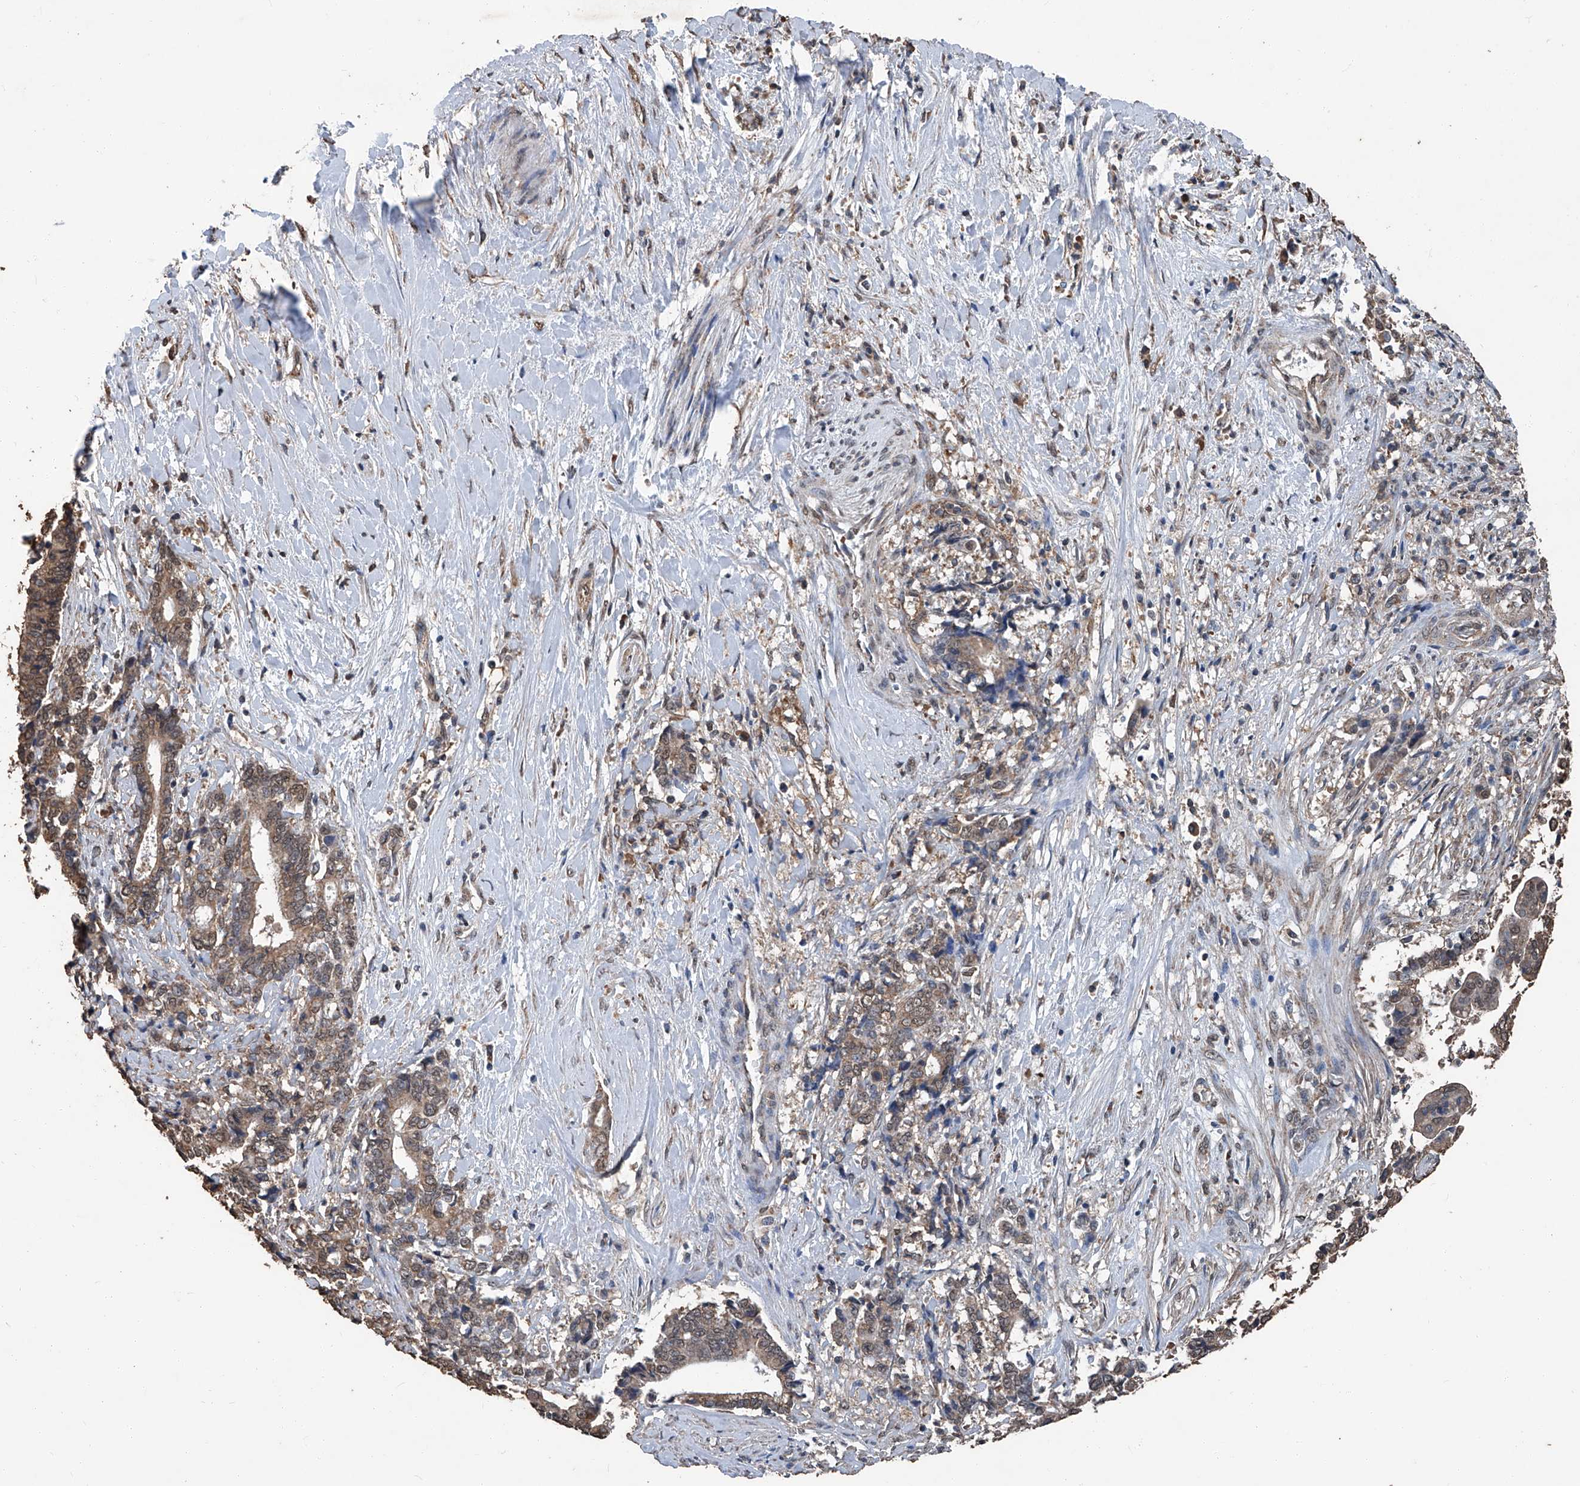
{"staining": {"intensity": "moderate", "quantity": ">75%", "location": "cytoplasmic/membranous"}, "tissue": "liver cancer", "cell_type": "Tumor cells", "image_type": "cancer", "snomed": [{"axis": "morphology", "description": "Cholangiocarcinoma"}, {"axis": "topography", "description": "Liver"}], "caption": "A medium amount of moderate cytoplasmic/membranous staining is identified in about >75% of tumor cells in cholangiocarcinoma (liver) tissue.", "gene": "STARD7", "patient": {"sex": "male", "age": 57}}